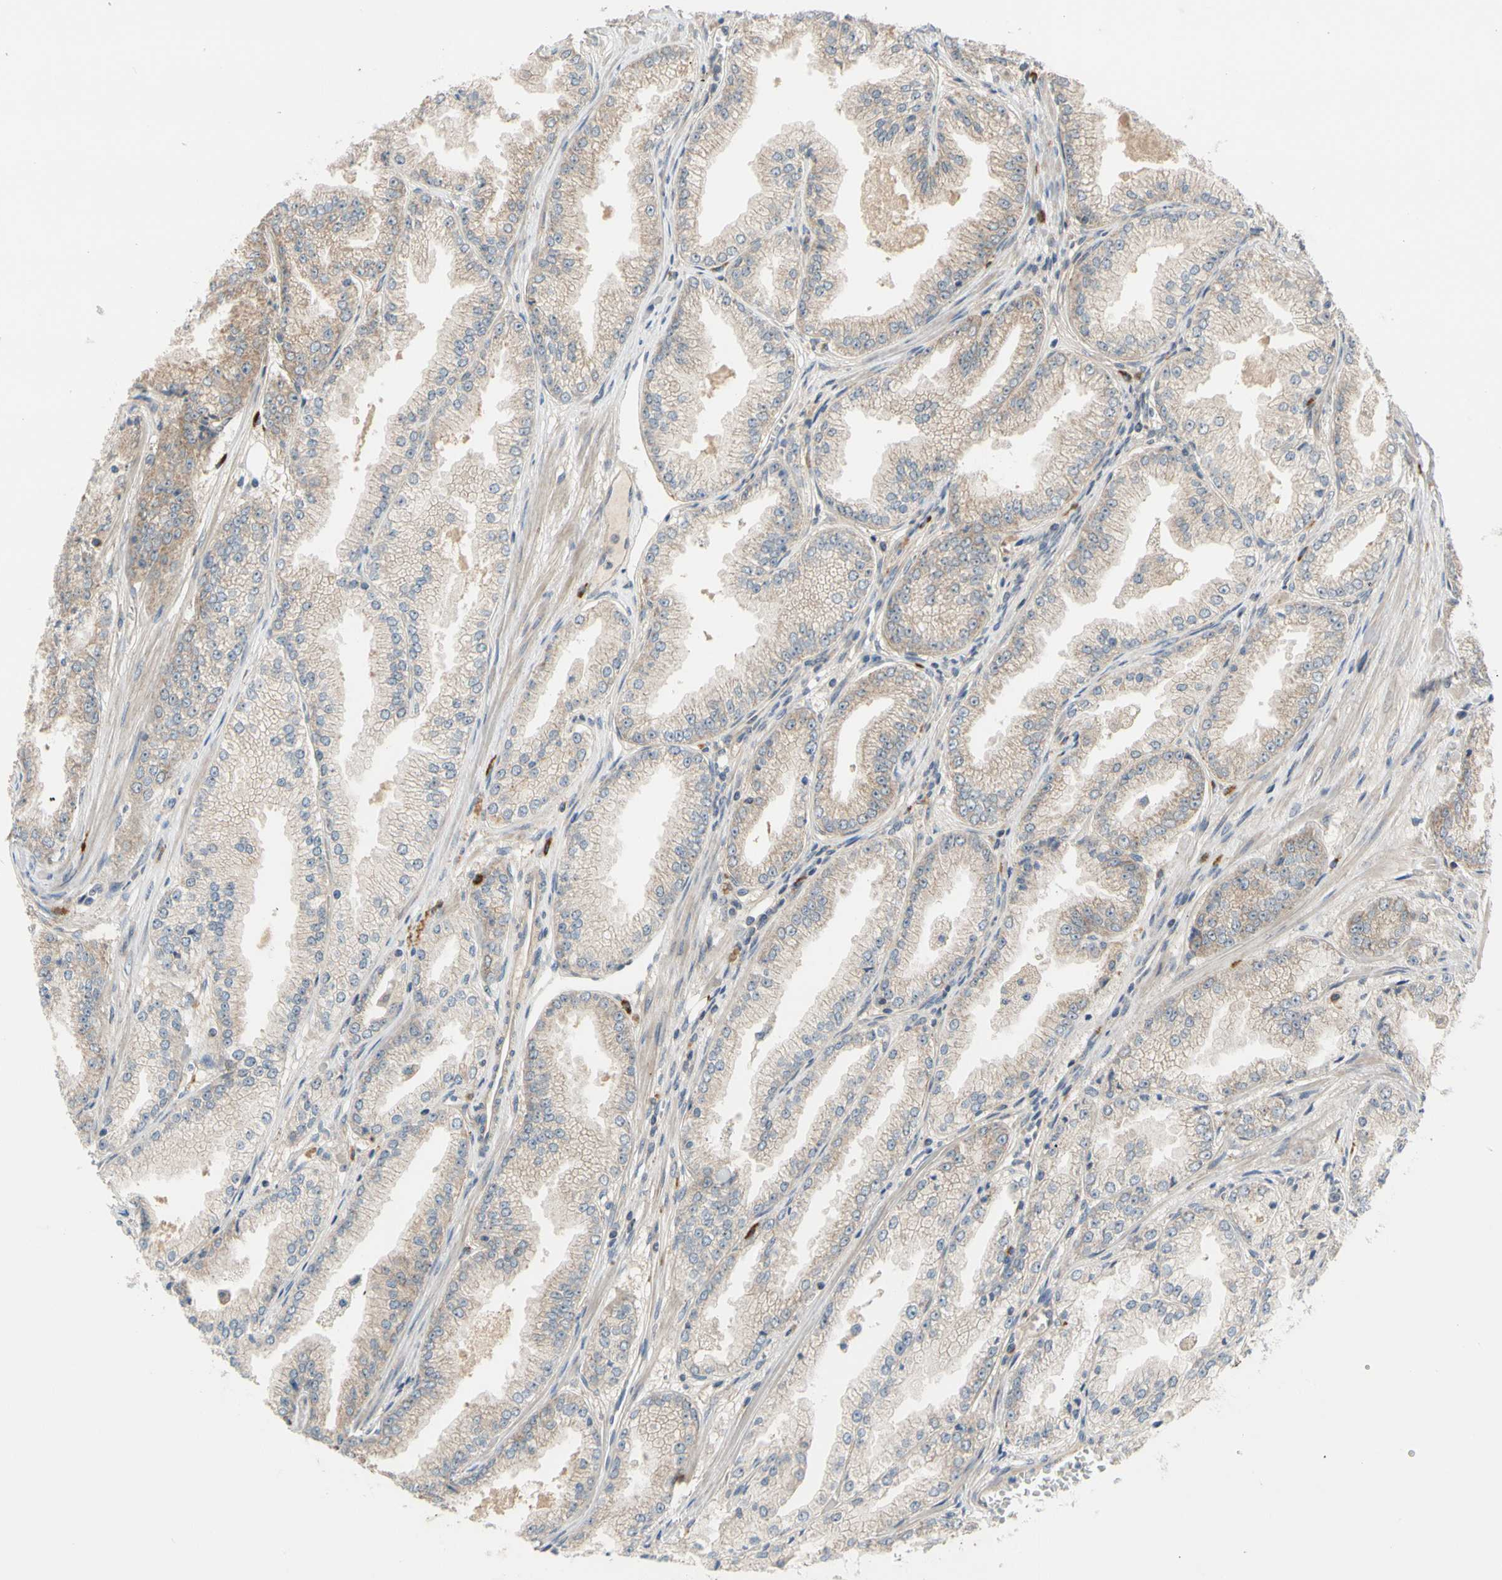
{"staining": {"intensity": "weak", "quantity": "25%-75%", "location": "cytoplasmic/membranous"}, "tissue": "prostate cancer", "cell_type": "Tumor cells", "image_type": "cancer", "snomed": [{"axis": "morphology", "description": "Adenocarcinoma, High grade"}, {"axis": "topography", "description": "Prostate"}], "caption": "Immunohistochemical staining of human prostate cancer exhibits low levels of weak cytoplasmic/membranous staining in about 25%-75% of tumor cells.", "gene": "MBTPS2", "patient": {"sex": "male", "age": 61}}